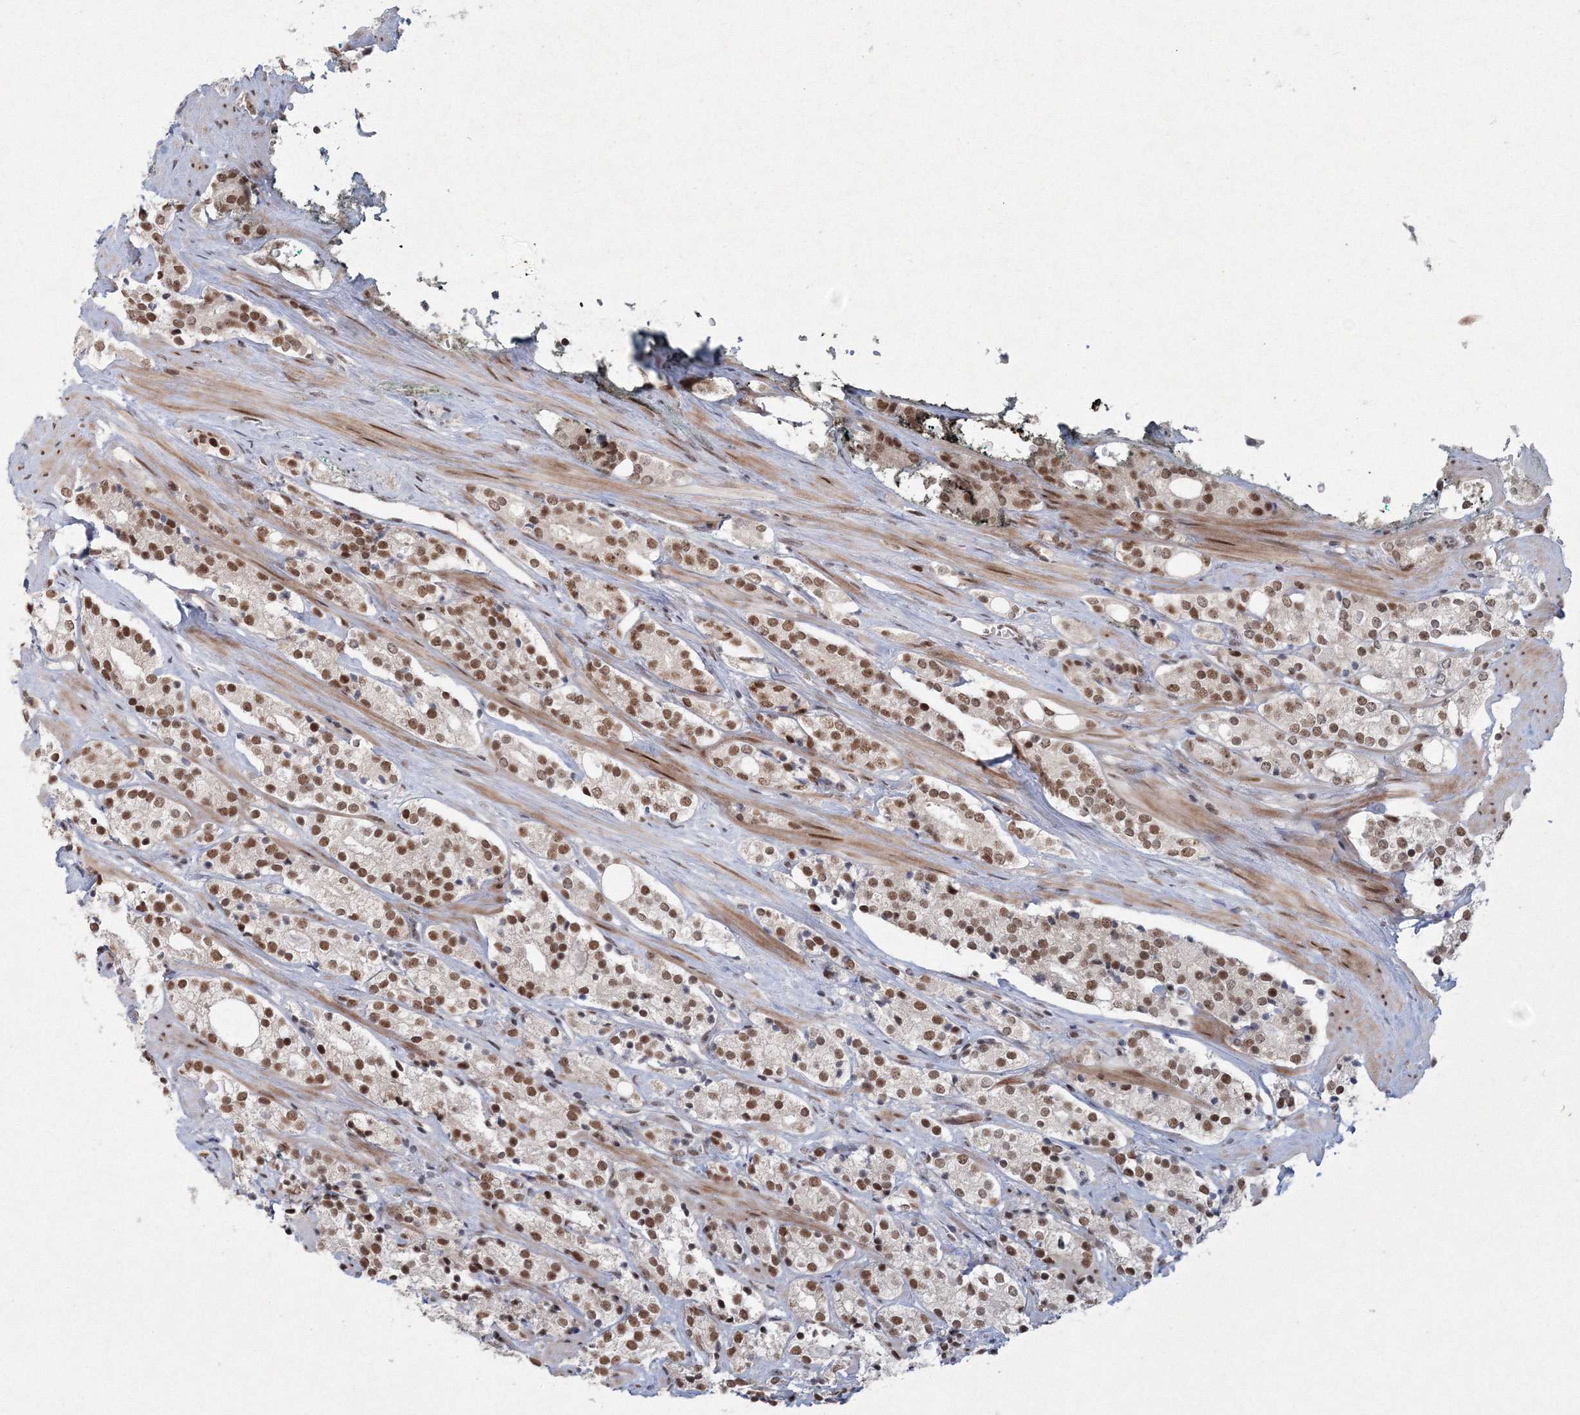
{"staining": {"intensity": "moderate", "quantity": ">75%", "location": "nuclear"}, "tissue": "prostate cancer", "cell_type": "Tumor cells", "image_type": "cancer", "snomed": [{"axis": "morphology", "description": "Adenocarcinoma, High grade"}, {"axis": "topography", "description": "Prostate"}], "caption": "Immunohistochemical staining of human adenocarcinoma (high-grade) (prostate) exhibits moderate nuclear protein positivity in approximately >75% of tumor cells.", "gene": "C3orf33", "patient": {"sex": "male", "age": 71}}